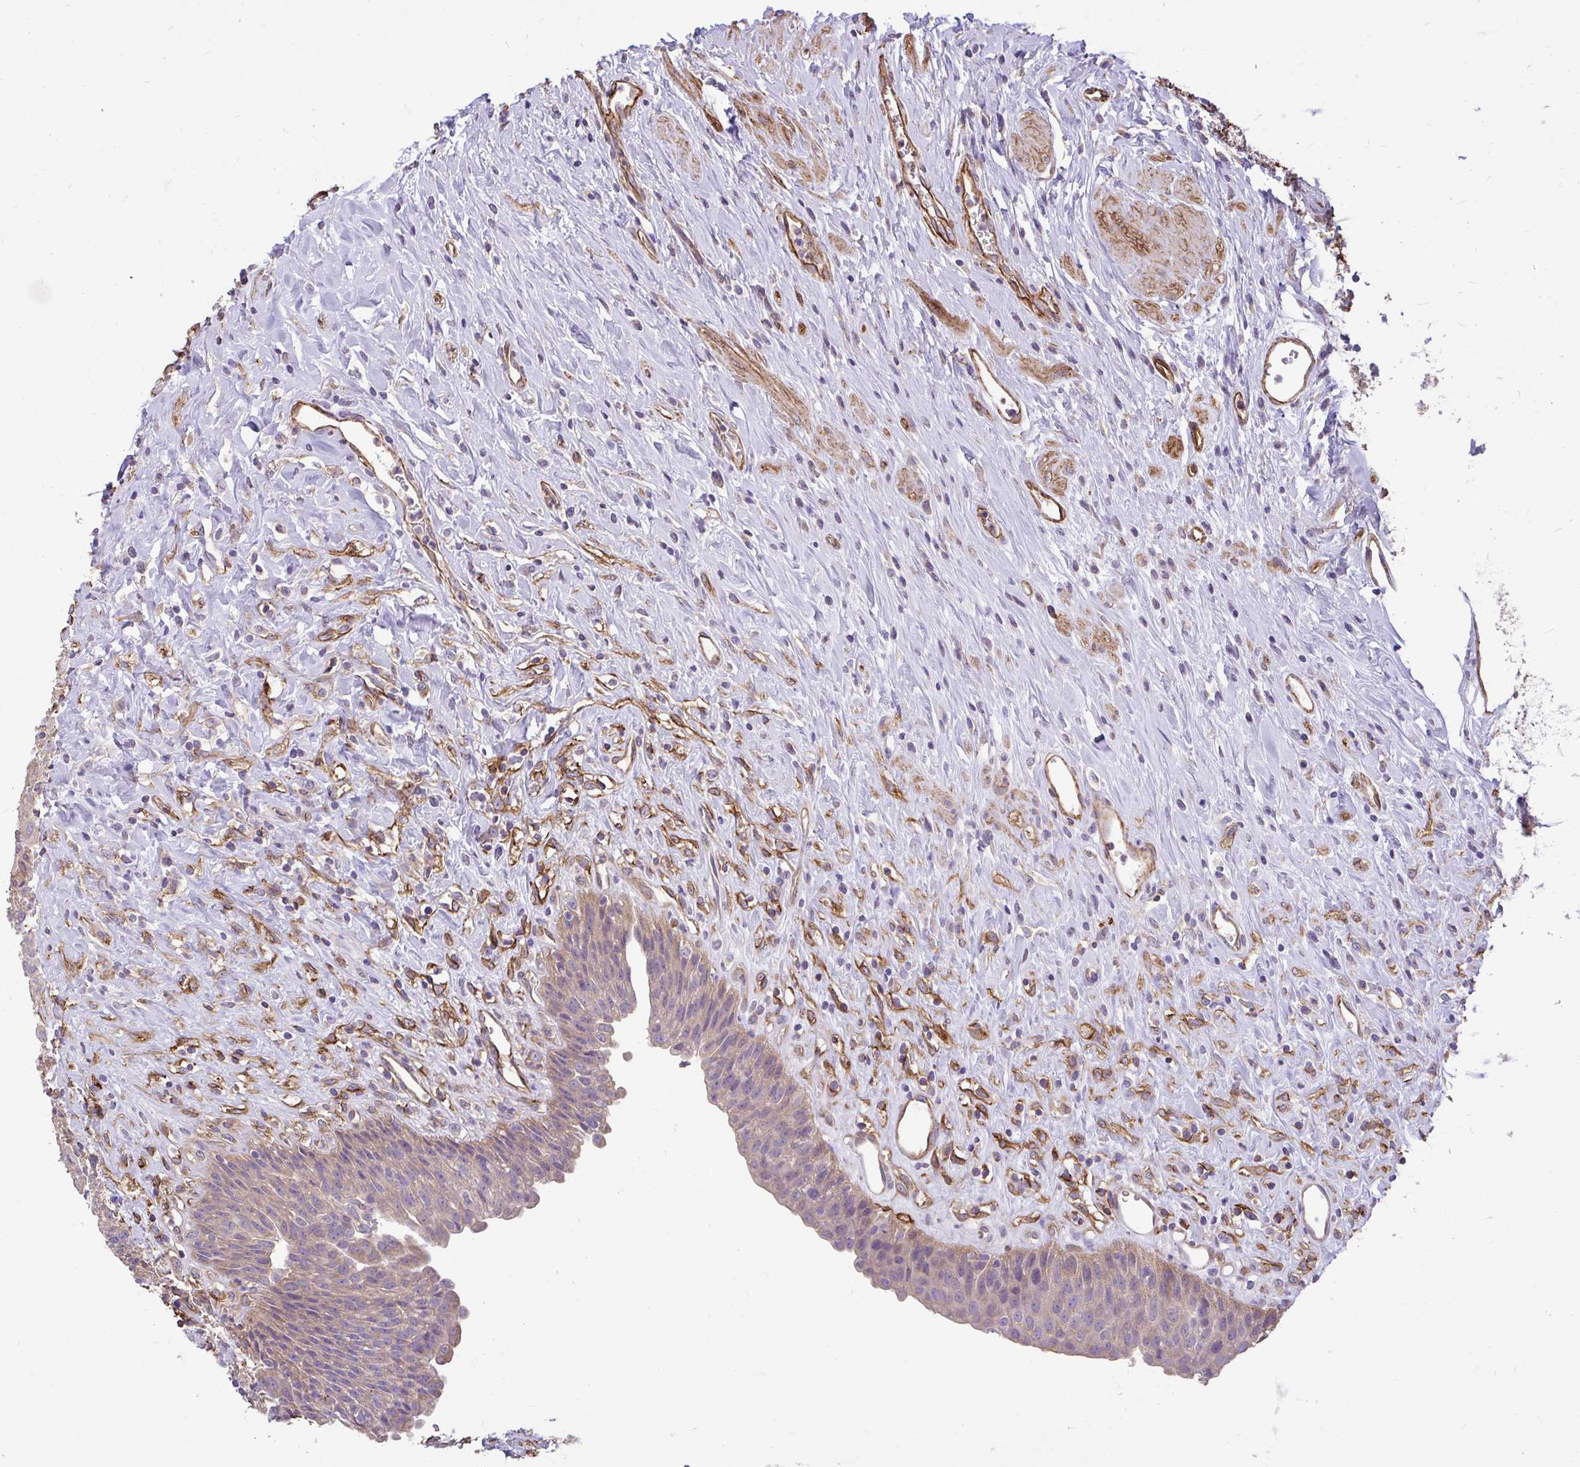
{"staining": {"intensity": "weak", "quantity": ">75%", "location": "cytoplasmic/membranous"}, "tissue": "urinary bladder", "cell_type": "Urothelial cells", "image_type": "normal", "snomed": [{"axis": "morphology", "description": "Normal tissue, NOS"}, {"axis": "topography", "description": "Urinary bladder"}], "caption": "A high-resolution photomicrograph shows immunohistochemistry (IHC) staining of unremarkable urinary bladder, which demonstrates weak cytoplasmic/membranous positivity in approximately >75% of urothelial cells.", "gene": "PTPRK", "patient": {"sex": "female", "age": 56}}